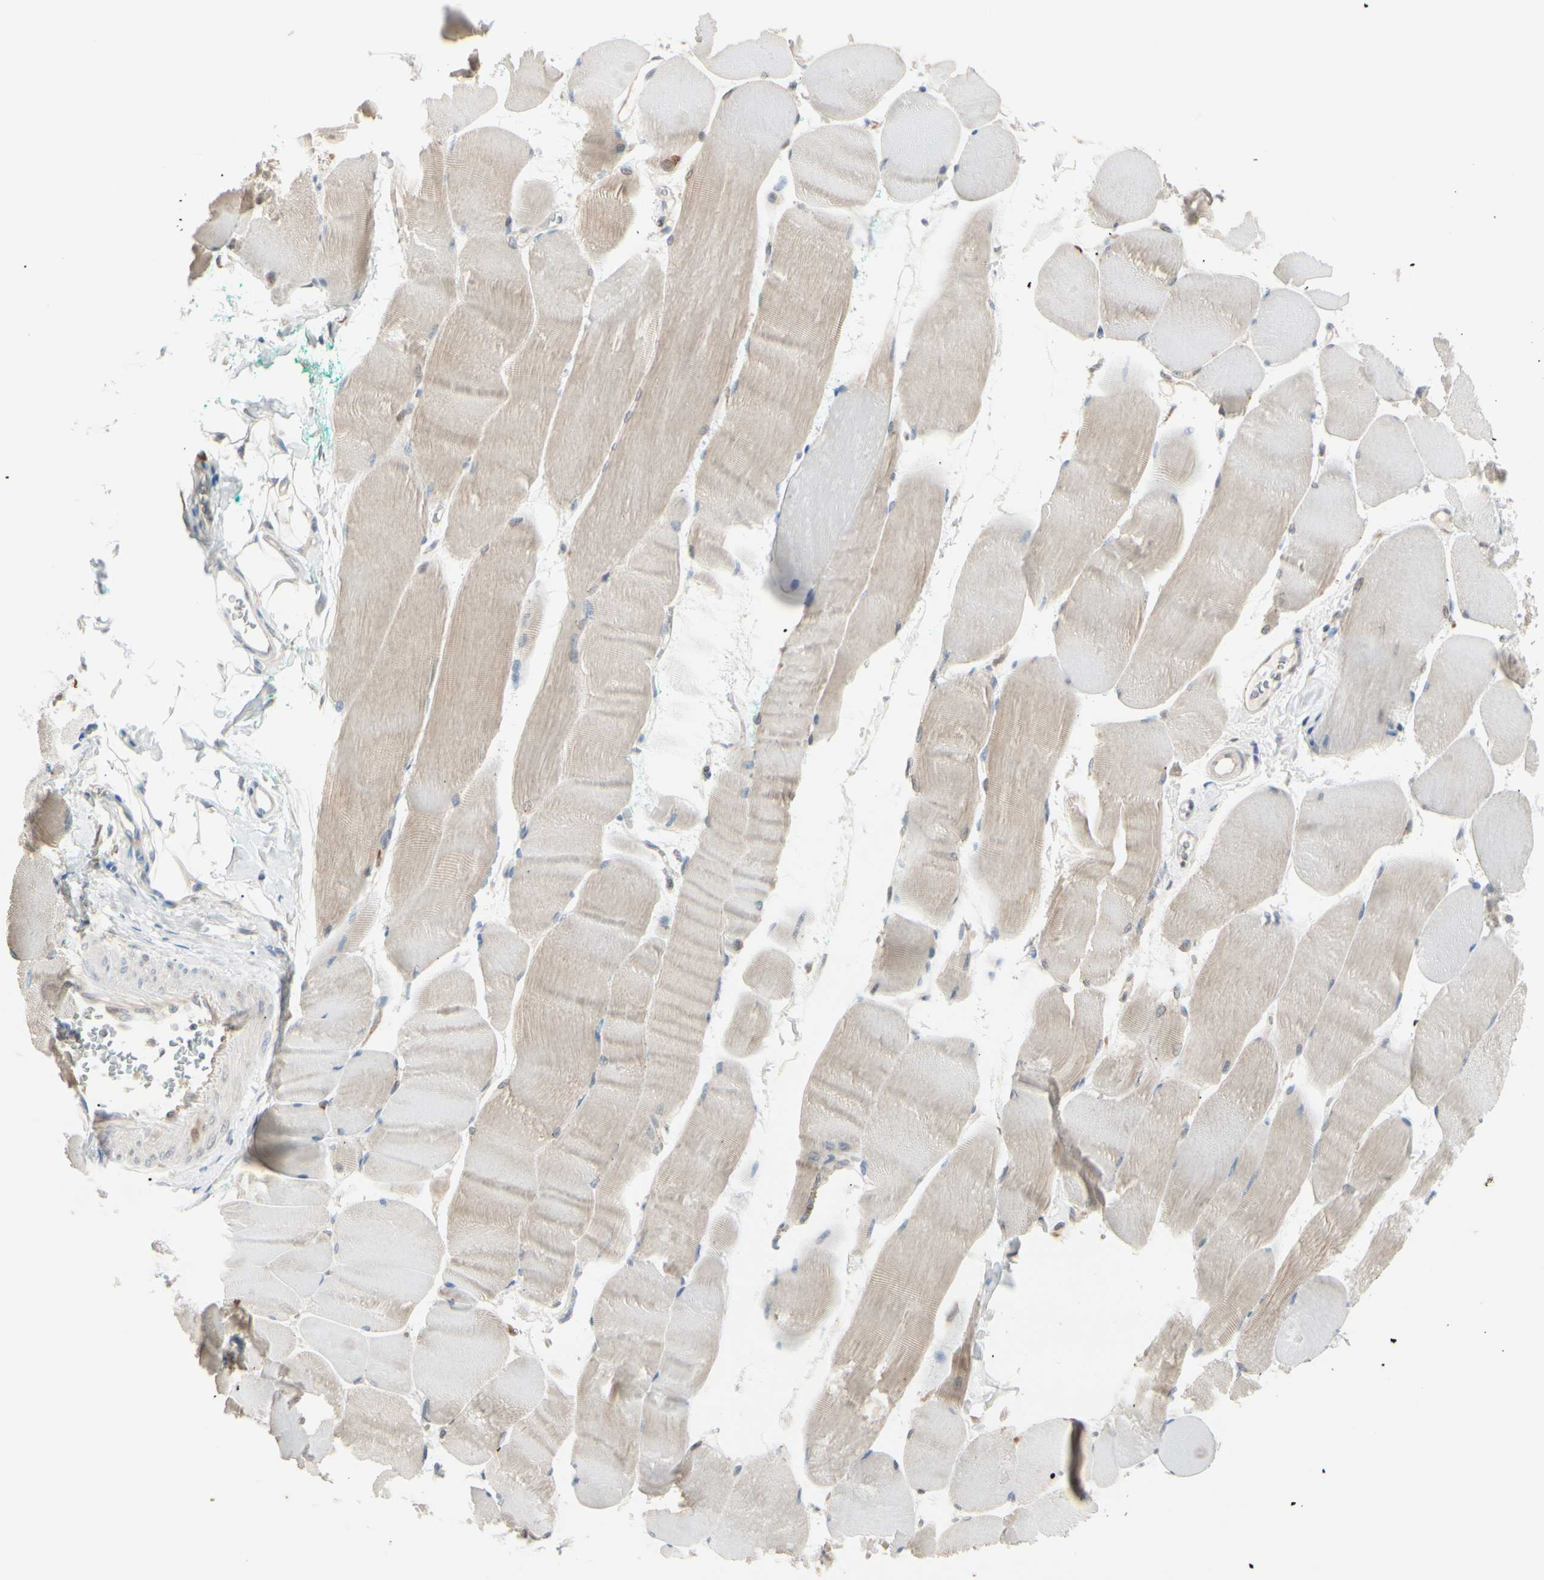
{"staining": {"intensity": "weak", "quantity": "25%-75%", "location": "cytoplasmic/membranous"}, "tissue": "skeletal muscle", "cell_type": "Myocytes", "image_type": "normal", "snomed": [{"axis": "morphology", "description": "Normal tissue, NOS"}, {"axis": "morphology", "description": "Squamous cell carcinoma, NOS"}, {"axis": "topography", "description": "Skeletal muscle"}], "caption": "Skeletal muscle was stained to show a protein in brown. There is low levels of weak cytoplasmic/membranous expression in approximately 25%-75% of myocytes. Nuclei are stained in blue.", "gene": "PTTG1", "patient": {"sex": "male", "age": 51}}